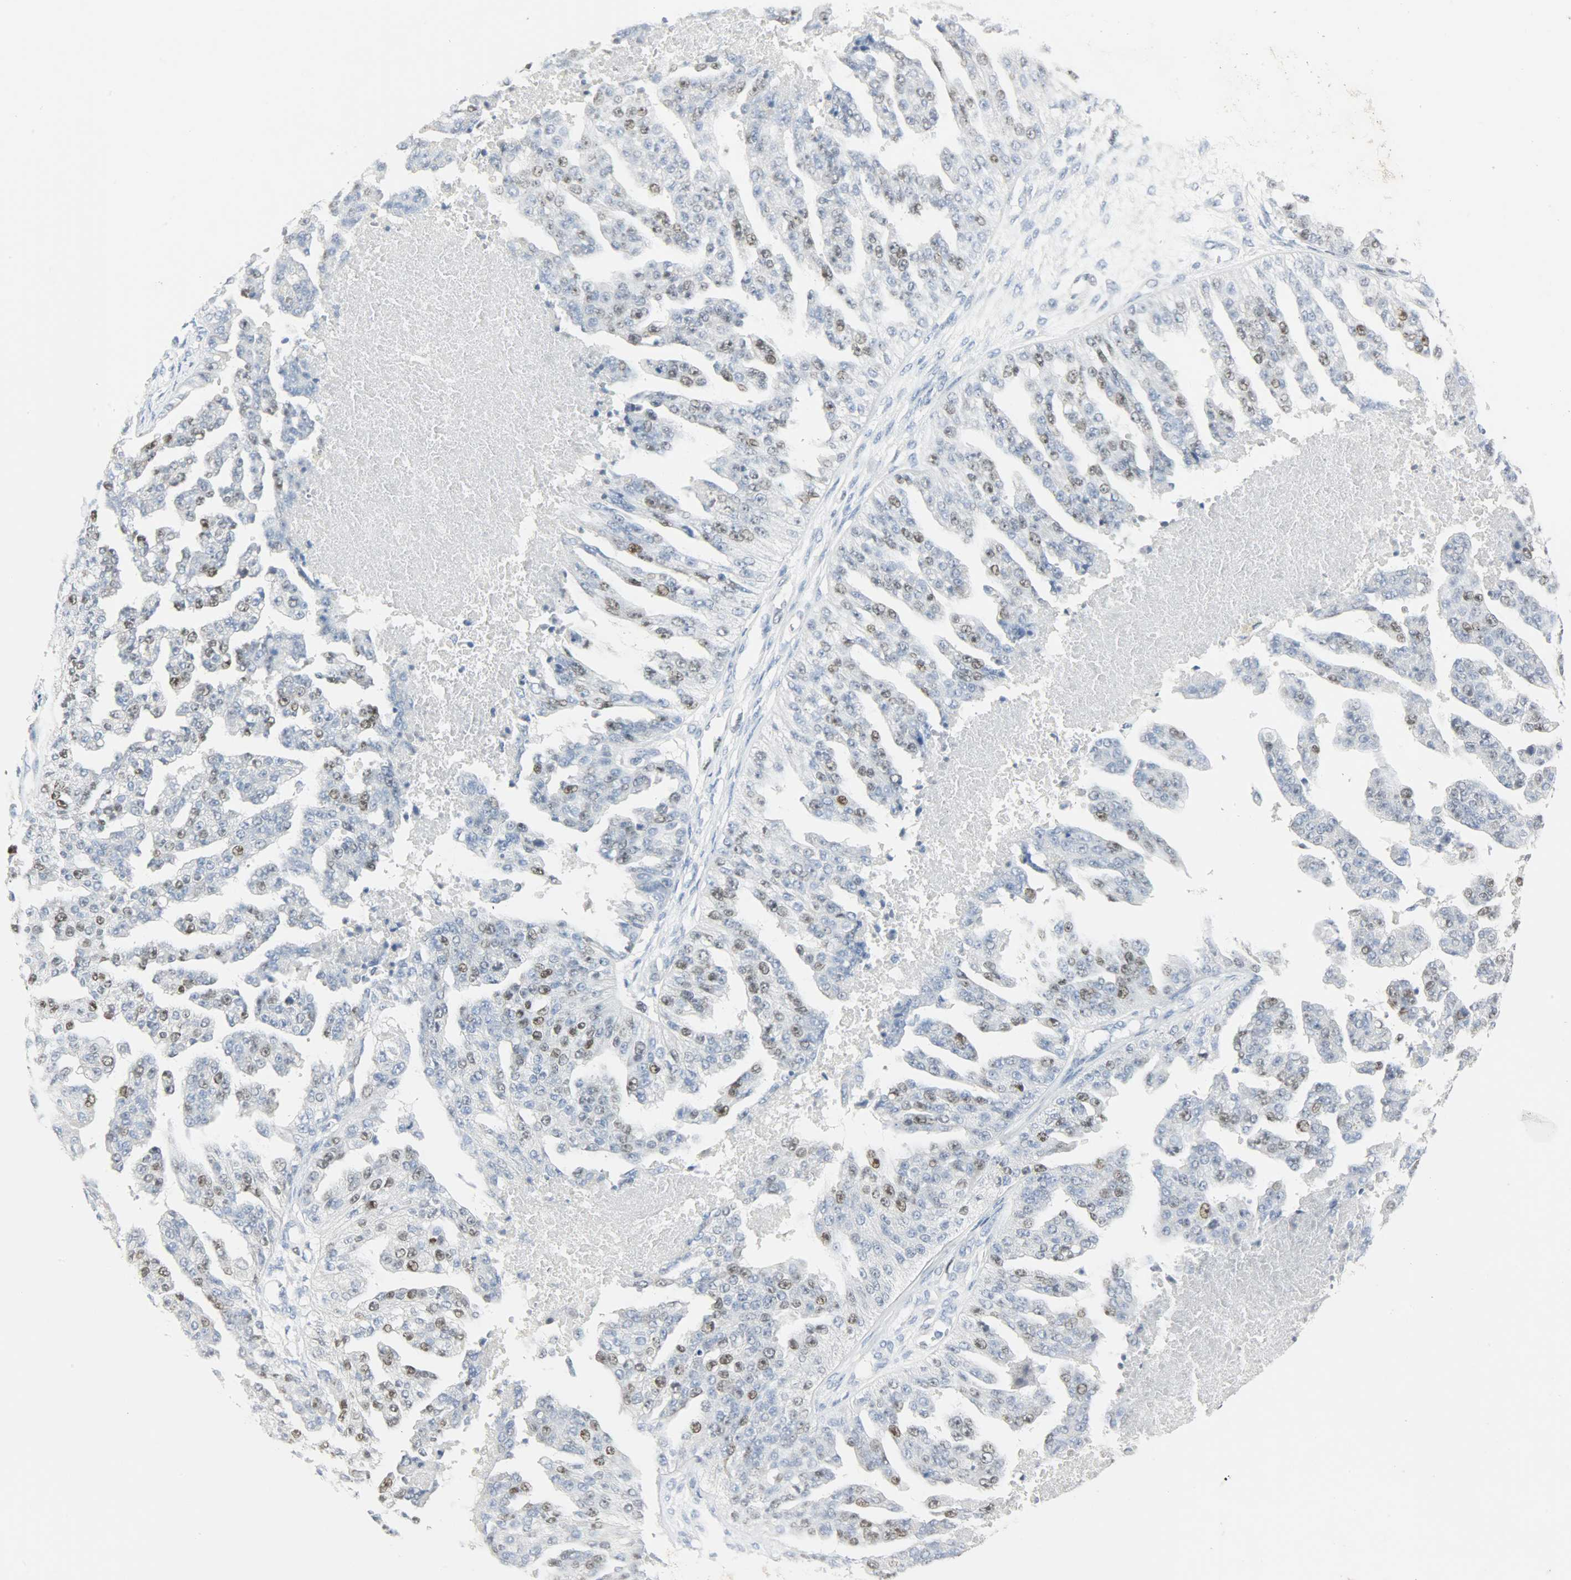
{"staining": {"intensity": "moderate", "quantity": "<25%", "location": "nuclear"}, "tissue": "ovarian cancer", "cell_type": "Tumor cells", "image_type": "cancer", "snomed": [{"axis": "morphology", "description": "Cystadenocarcinoma, serous, NOS"}, {"axis": "topography", "description": "Ovary"}], "caption": "Protein staining of serous cystadenocarcinoma (ovarian) tissue reveals moderate nuclear expression in approximately <25% of tumor cells.", "gene": "HELLS", "patient": {"sex": "female", "age": 58}}